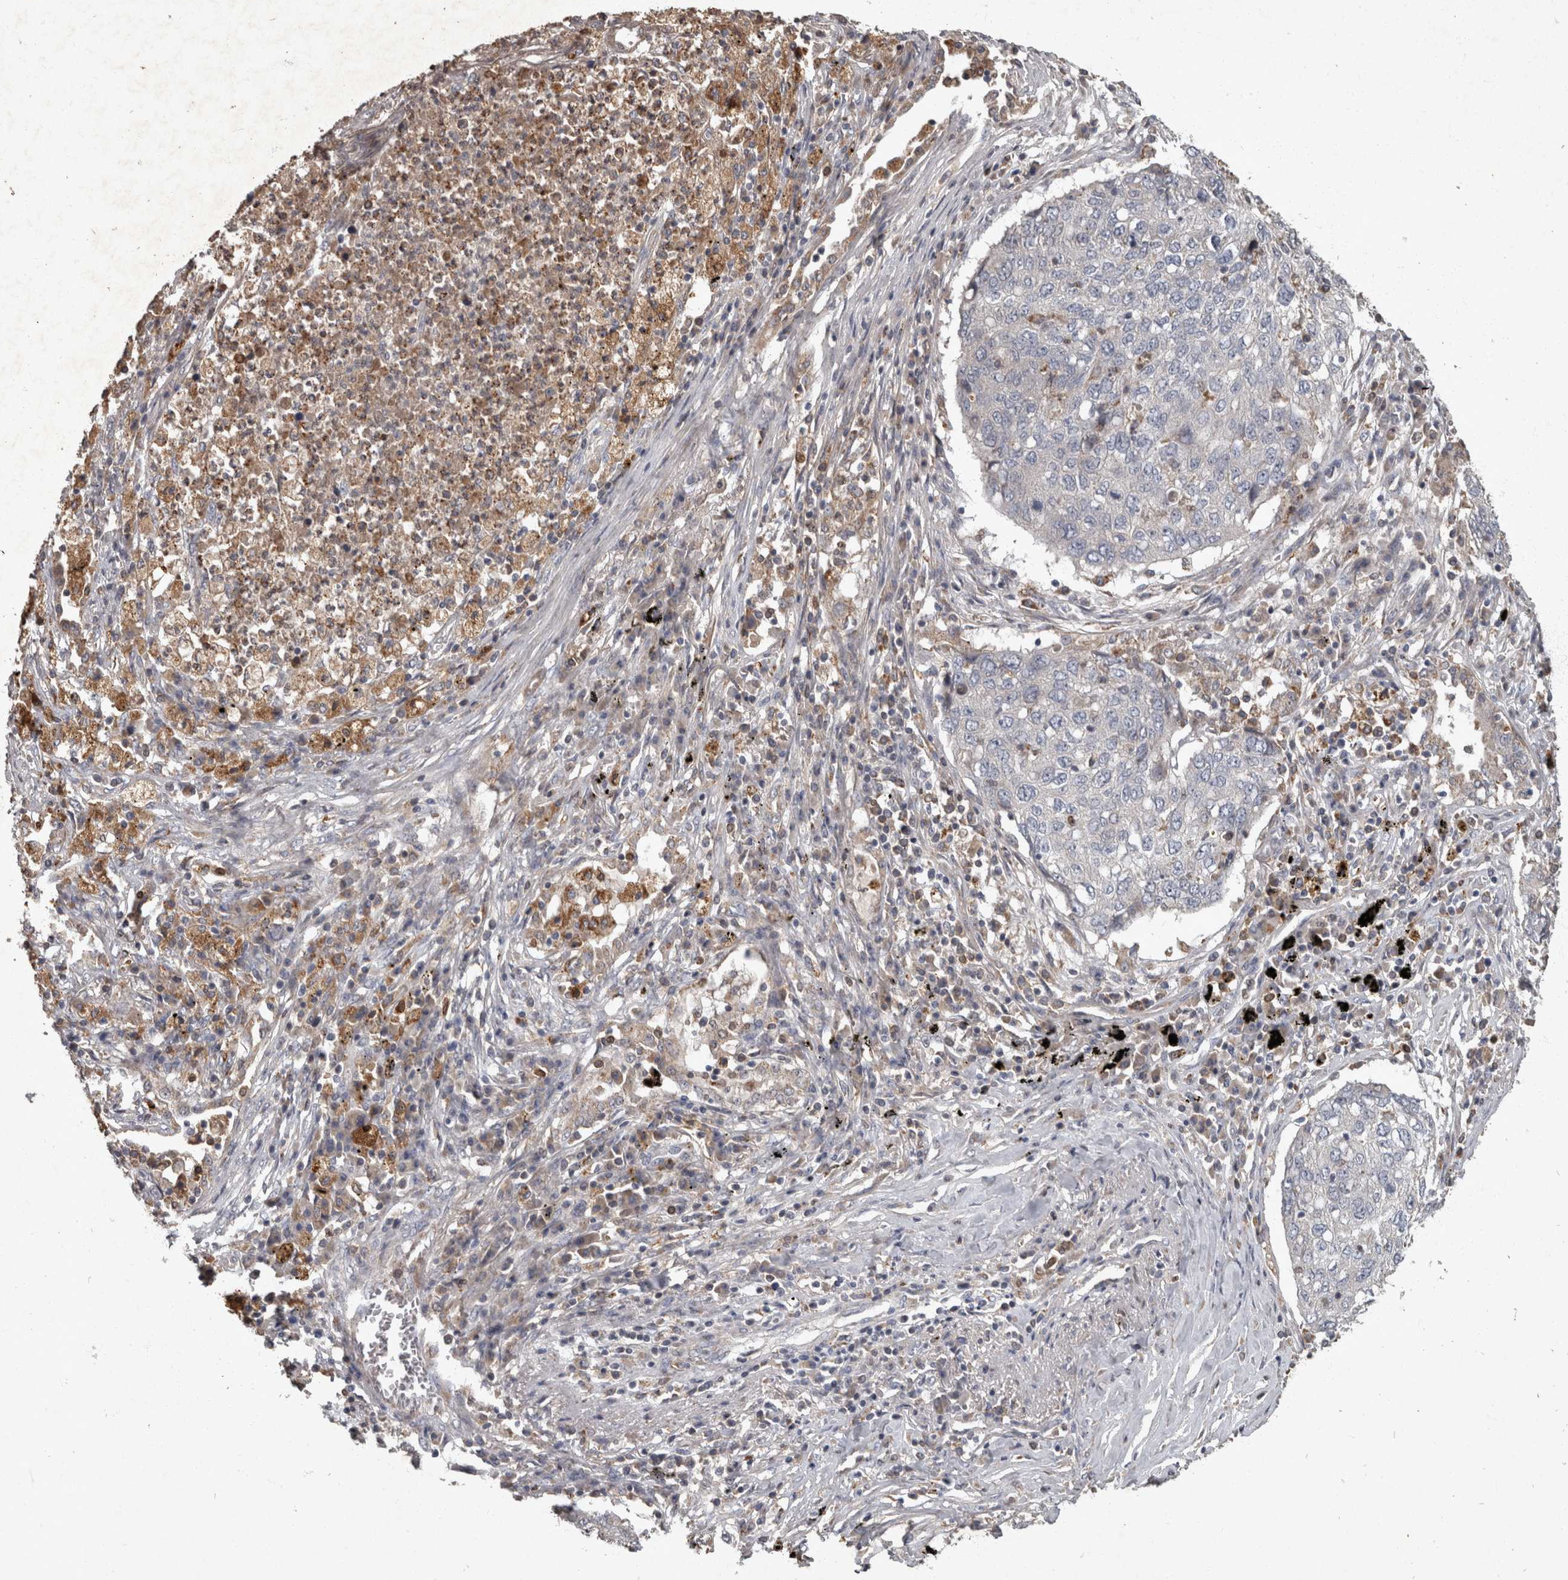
{"staining": {"intensity": "negative", "quantity": "none", "location": "none"}, "tissue": "lung cancer", "cell_type": "Tumor cells", "image_type": "cancer", "snomed": [{"axis": "morphology", "description": "Squamous cell carcinoma, NOS"}, {"axis": "topography", "description": "Lung"}], "caption": "An IHC image of lung squamous cell carcinoma is shown. There is no staining in tumor cells of lung squamous cell carcinoma.", "gene": "PPP1R3C", "patient": {"sex": "female", "age": 63}}